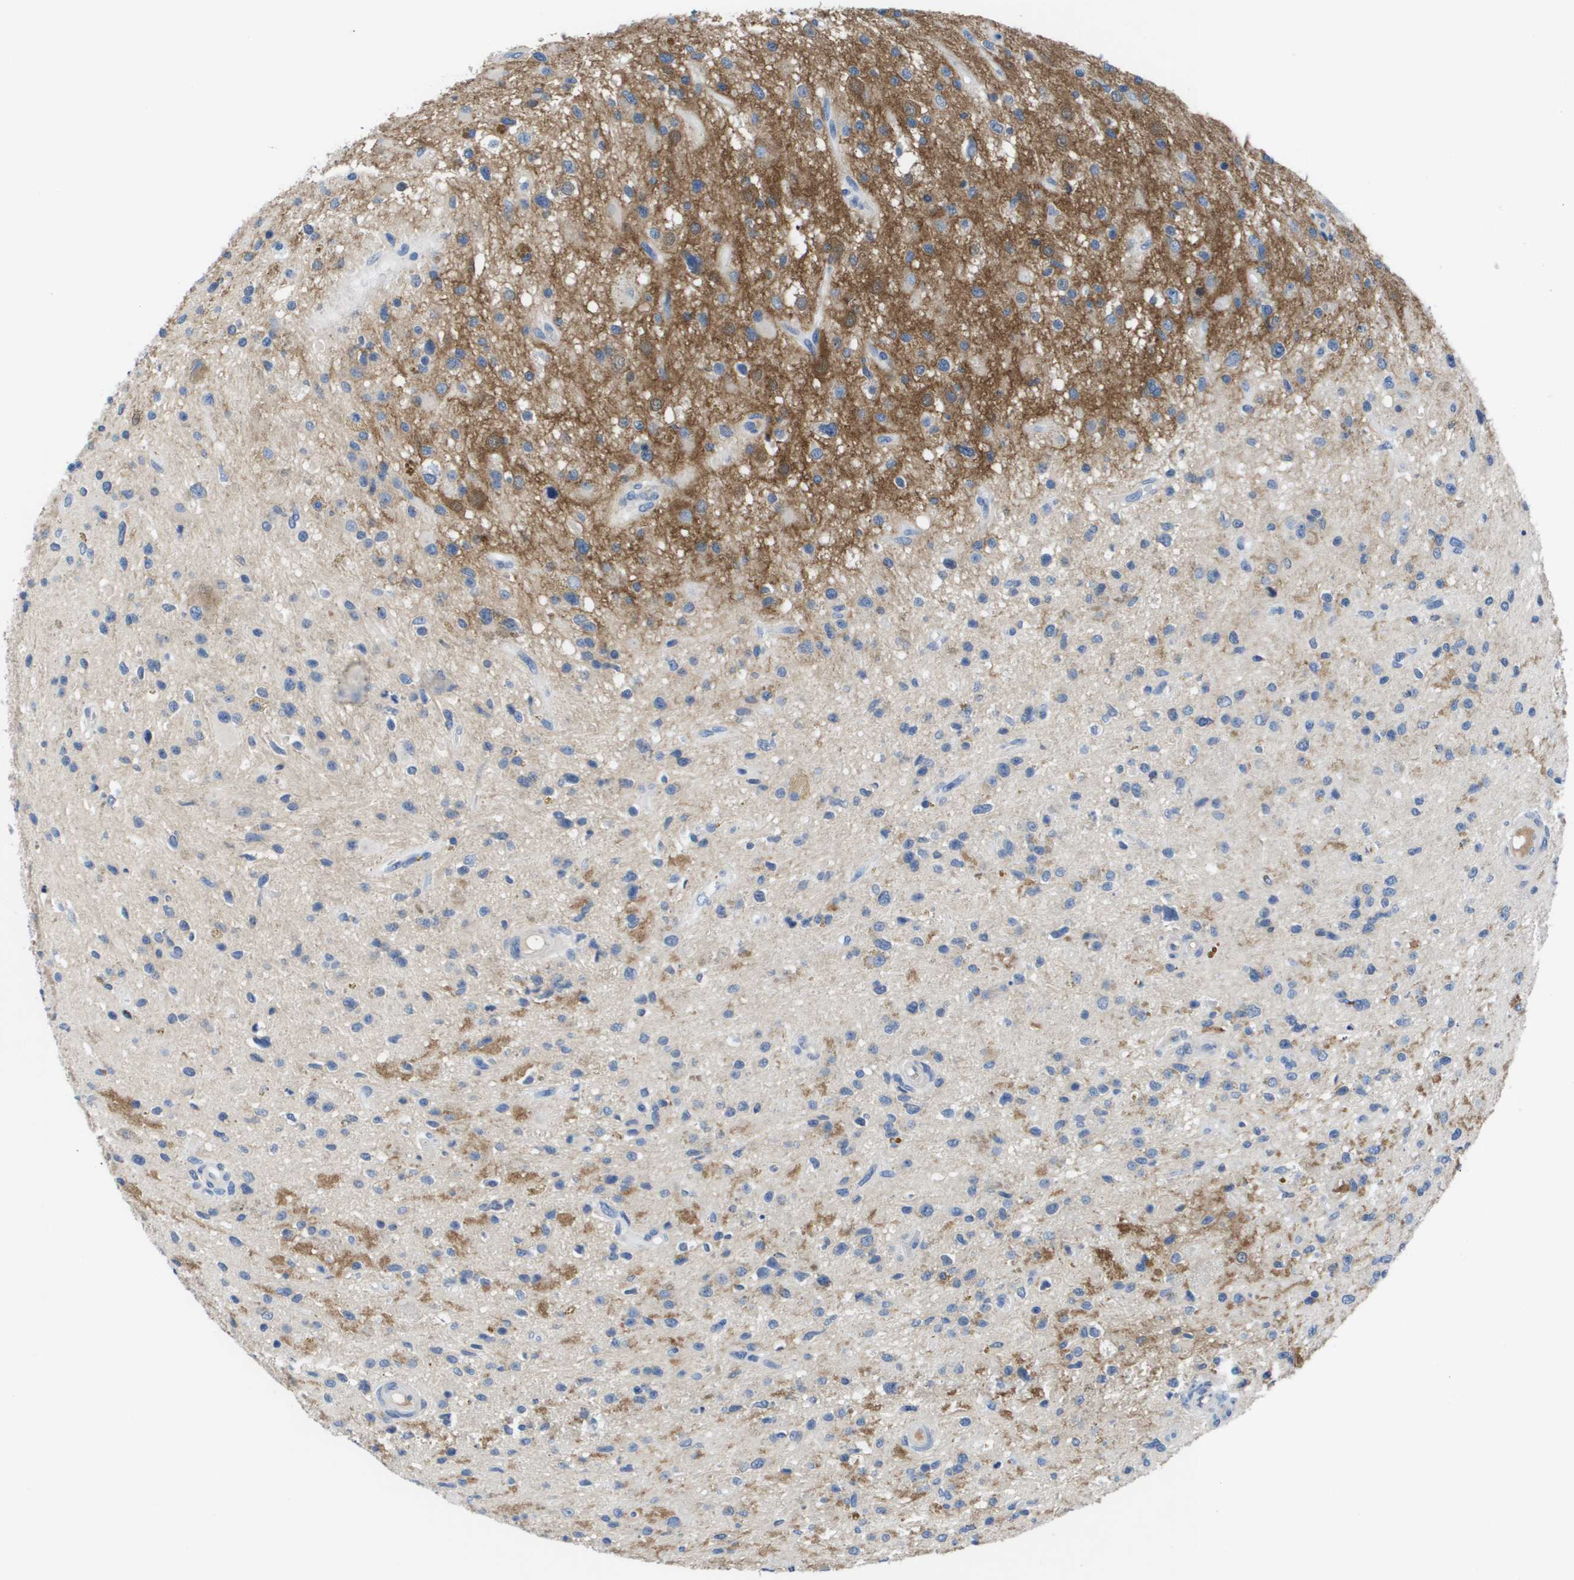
{"staining": {"intensity": "moderate", "quantity": "<25%", "location": "cytoplasmic/membranous"}, "tissue": "glioma", "cell_type": "Tumor cells", "image_type": "cancer", "snomed": [{"axis": "morphology", "description": "Glioma, malignant, High grade"}, {"axis": "topography", "description": "Brain"}], "caption": "Protein expression analysis of human glioma reveals moderate cytoplasmic/membranous expression in approximately <25% of tumor cells.", "gene": "NCS1", "patient": {"sex": "male", "age": 33}}